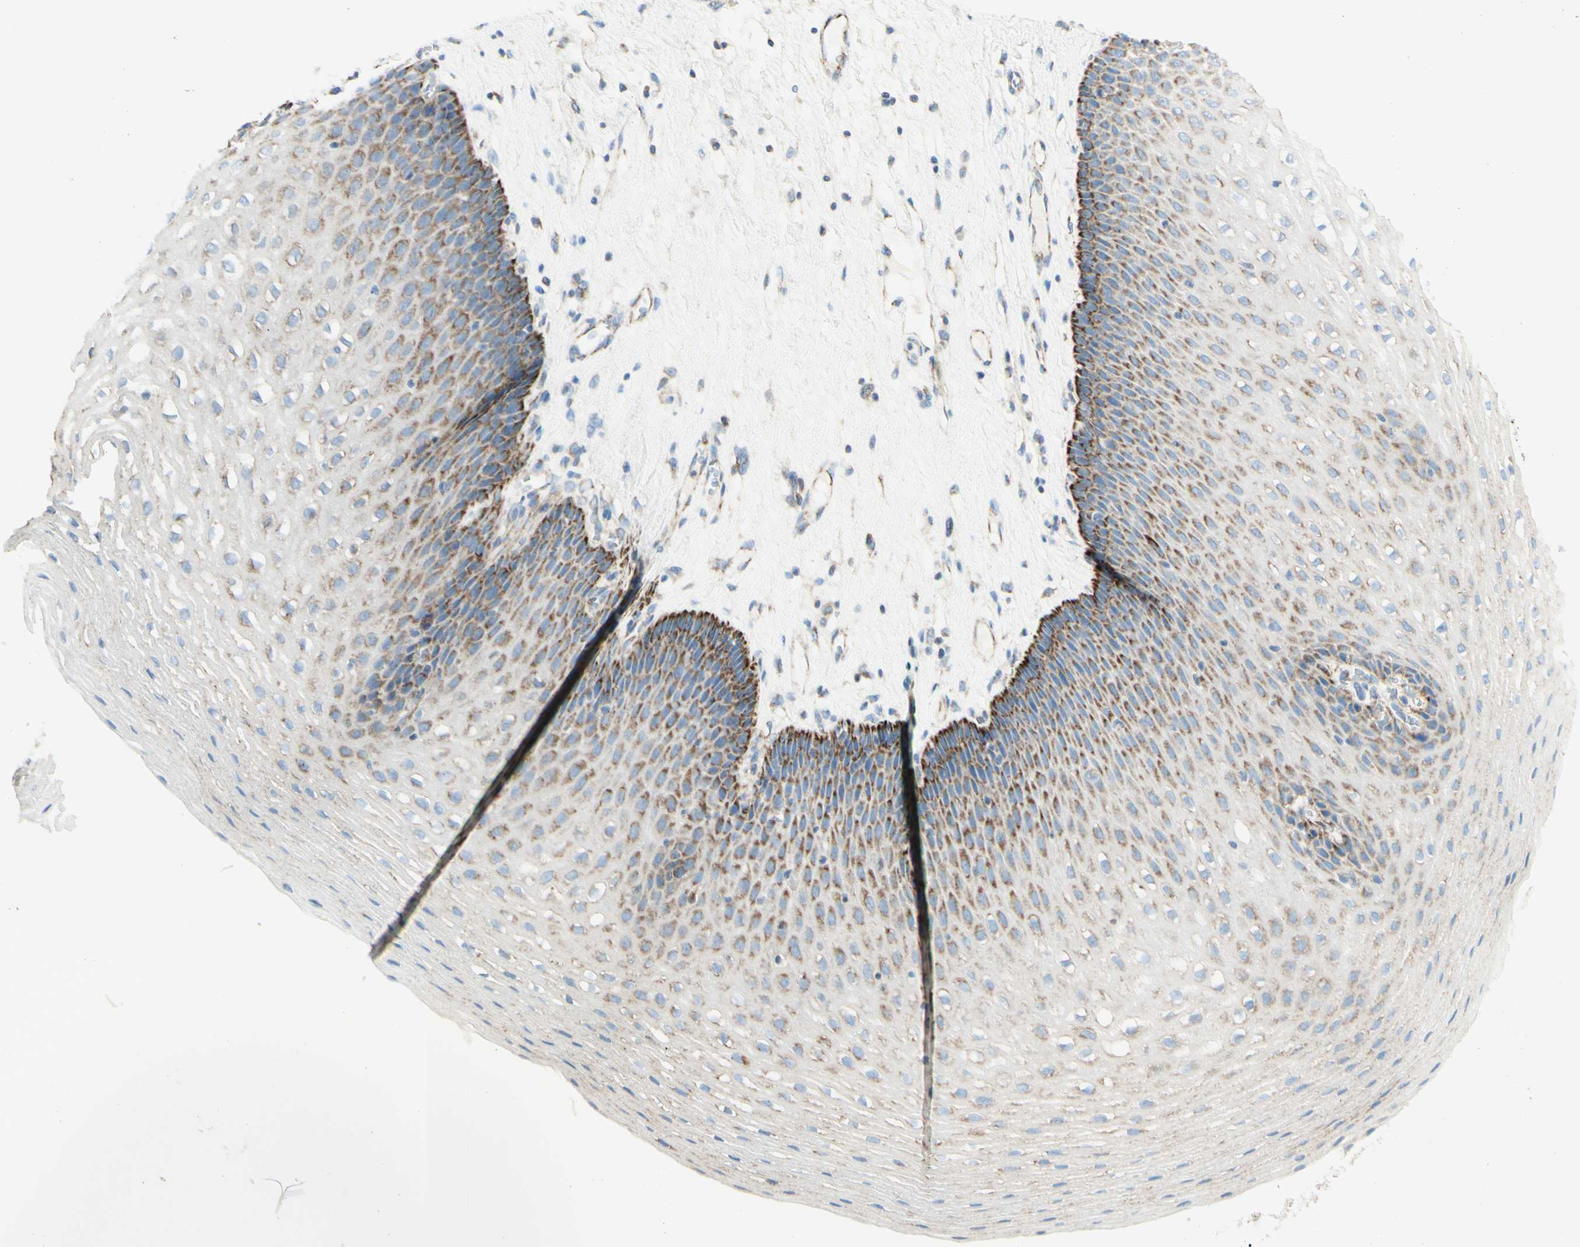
{"staining": {"intensity": "moderate", "quantity": "<25%", "location": "cytoplasmic/membranous"}, "tissue": "esophagus", "cell_type": "Squamous epithelial cells", "image_type": "normal", "snomed": [{"axis": "morphology", "description": "Normal tissue, NOS"}, {"axis": "topography", "description": "Esophagus"}], "caption": "Esophagus stained with immunohistochemistry displays moderate cytoplasmic/membranous staining in about <25% of squamous epithelial cells.", "gene": "ARMC10", "patient": {"sex": "male", "age": 48}}